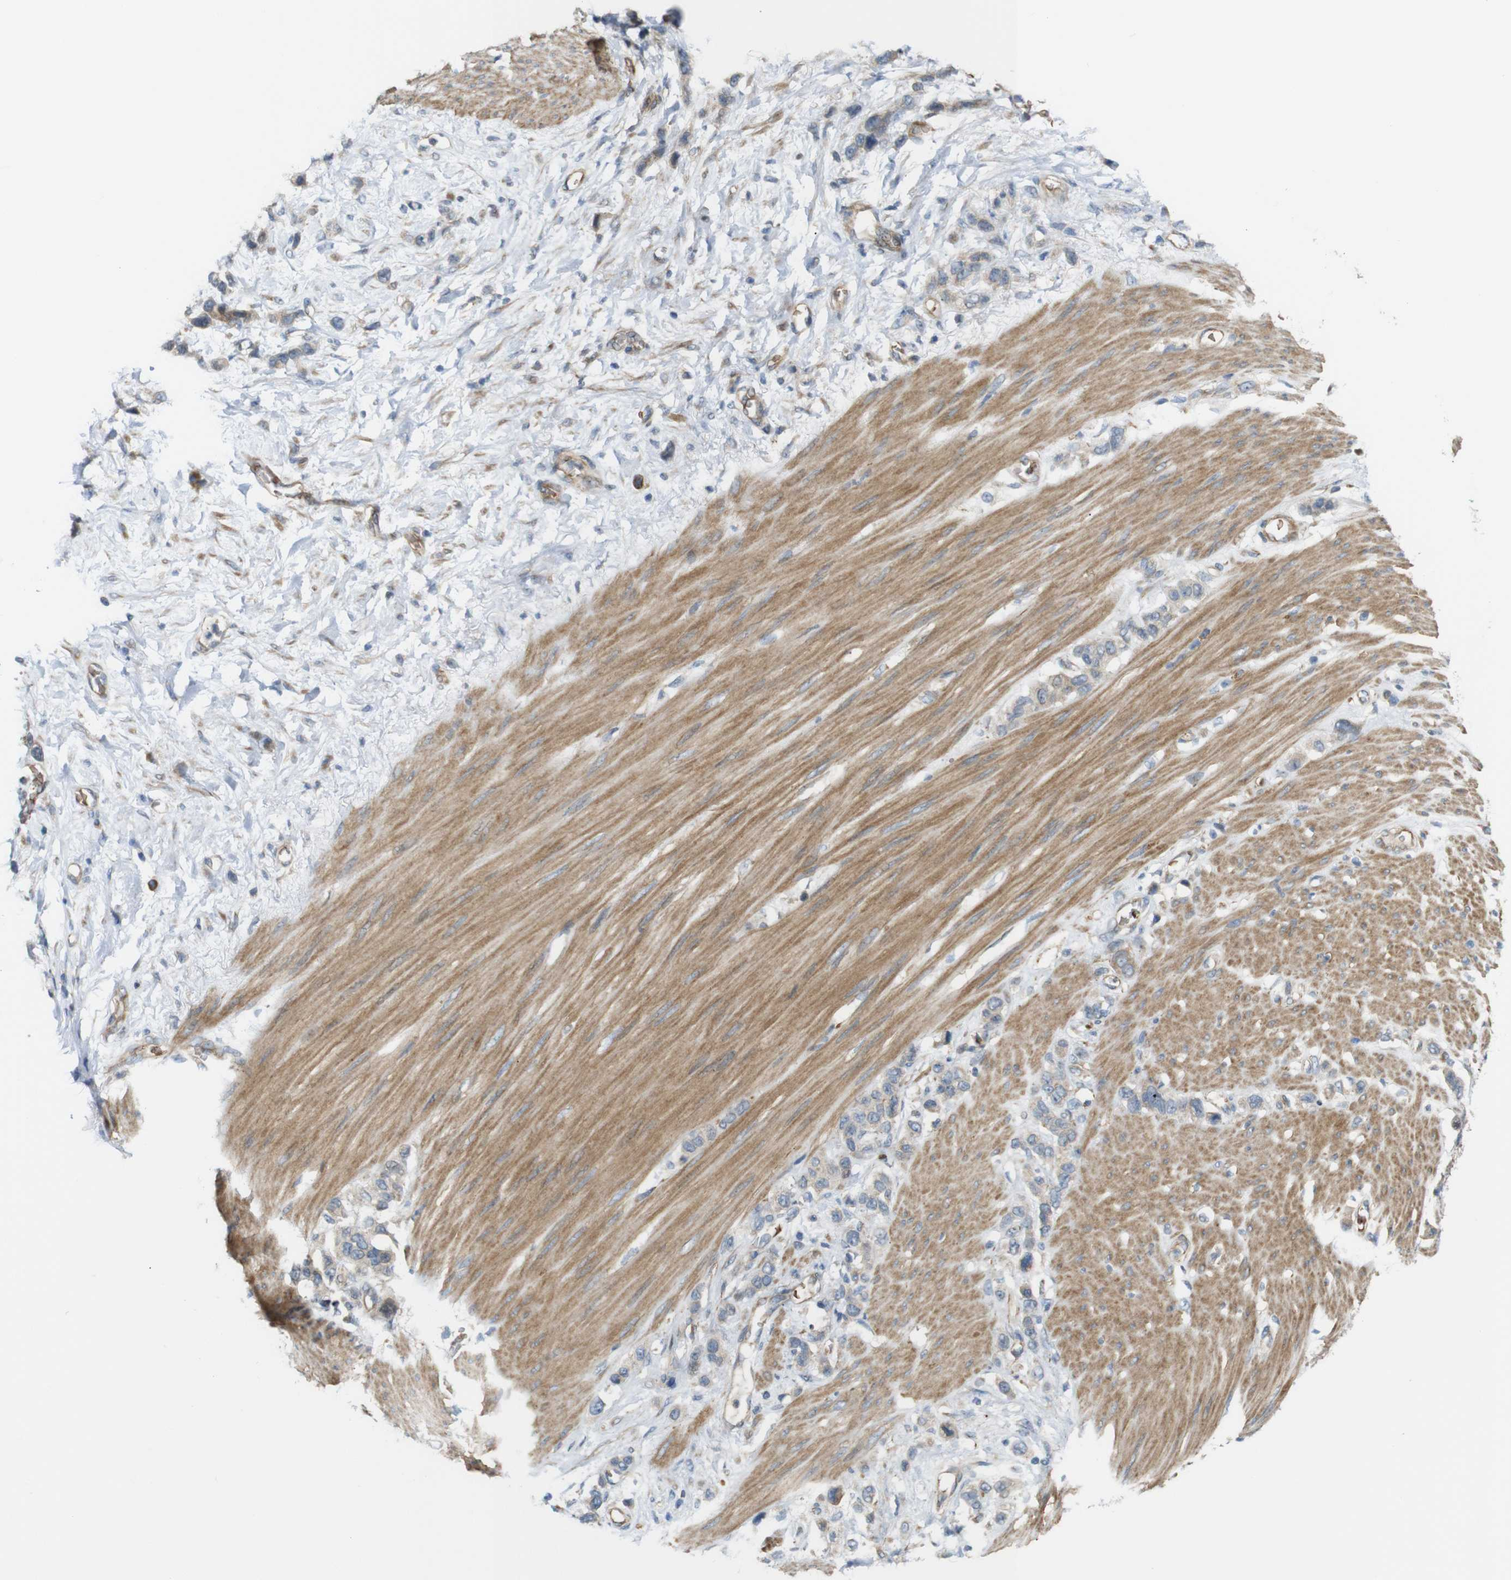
{"staining": {"intensity": "weak", "quantity": ">75%", "location": "cytoplasmic/membranous"}, "tissue": "stomach cancer", "cell_type": "Tumor cells", "image_type": "cancer", "snomed": [{"axis": "morphology", "description": "Adenocarcinoma, NOS"}, {"axis": "morphology", "description": "Adenocarcinoma, High grade"}, {"axis": "topography", "description": "Stomach, upper"}, {"axis": "topography", "description": "Stomach, lower"}], "caption": "Brown immunohistochemical staining in stomach cancer (high-grade adenocarcinoma) shows weak cytoplasmic/membranous positivity in approximately >75% of tumor cells.", "gene": "RPTOR", "patient": {"sex": "female", "age": 65}}